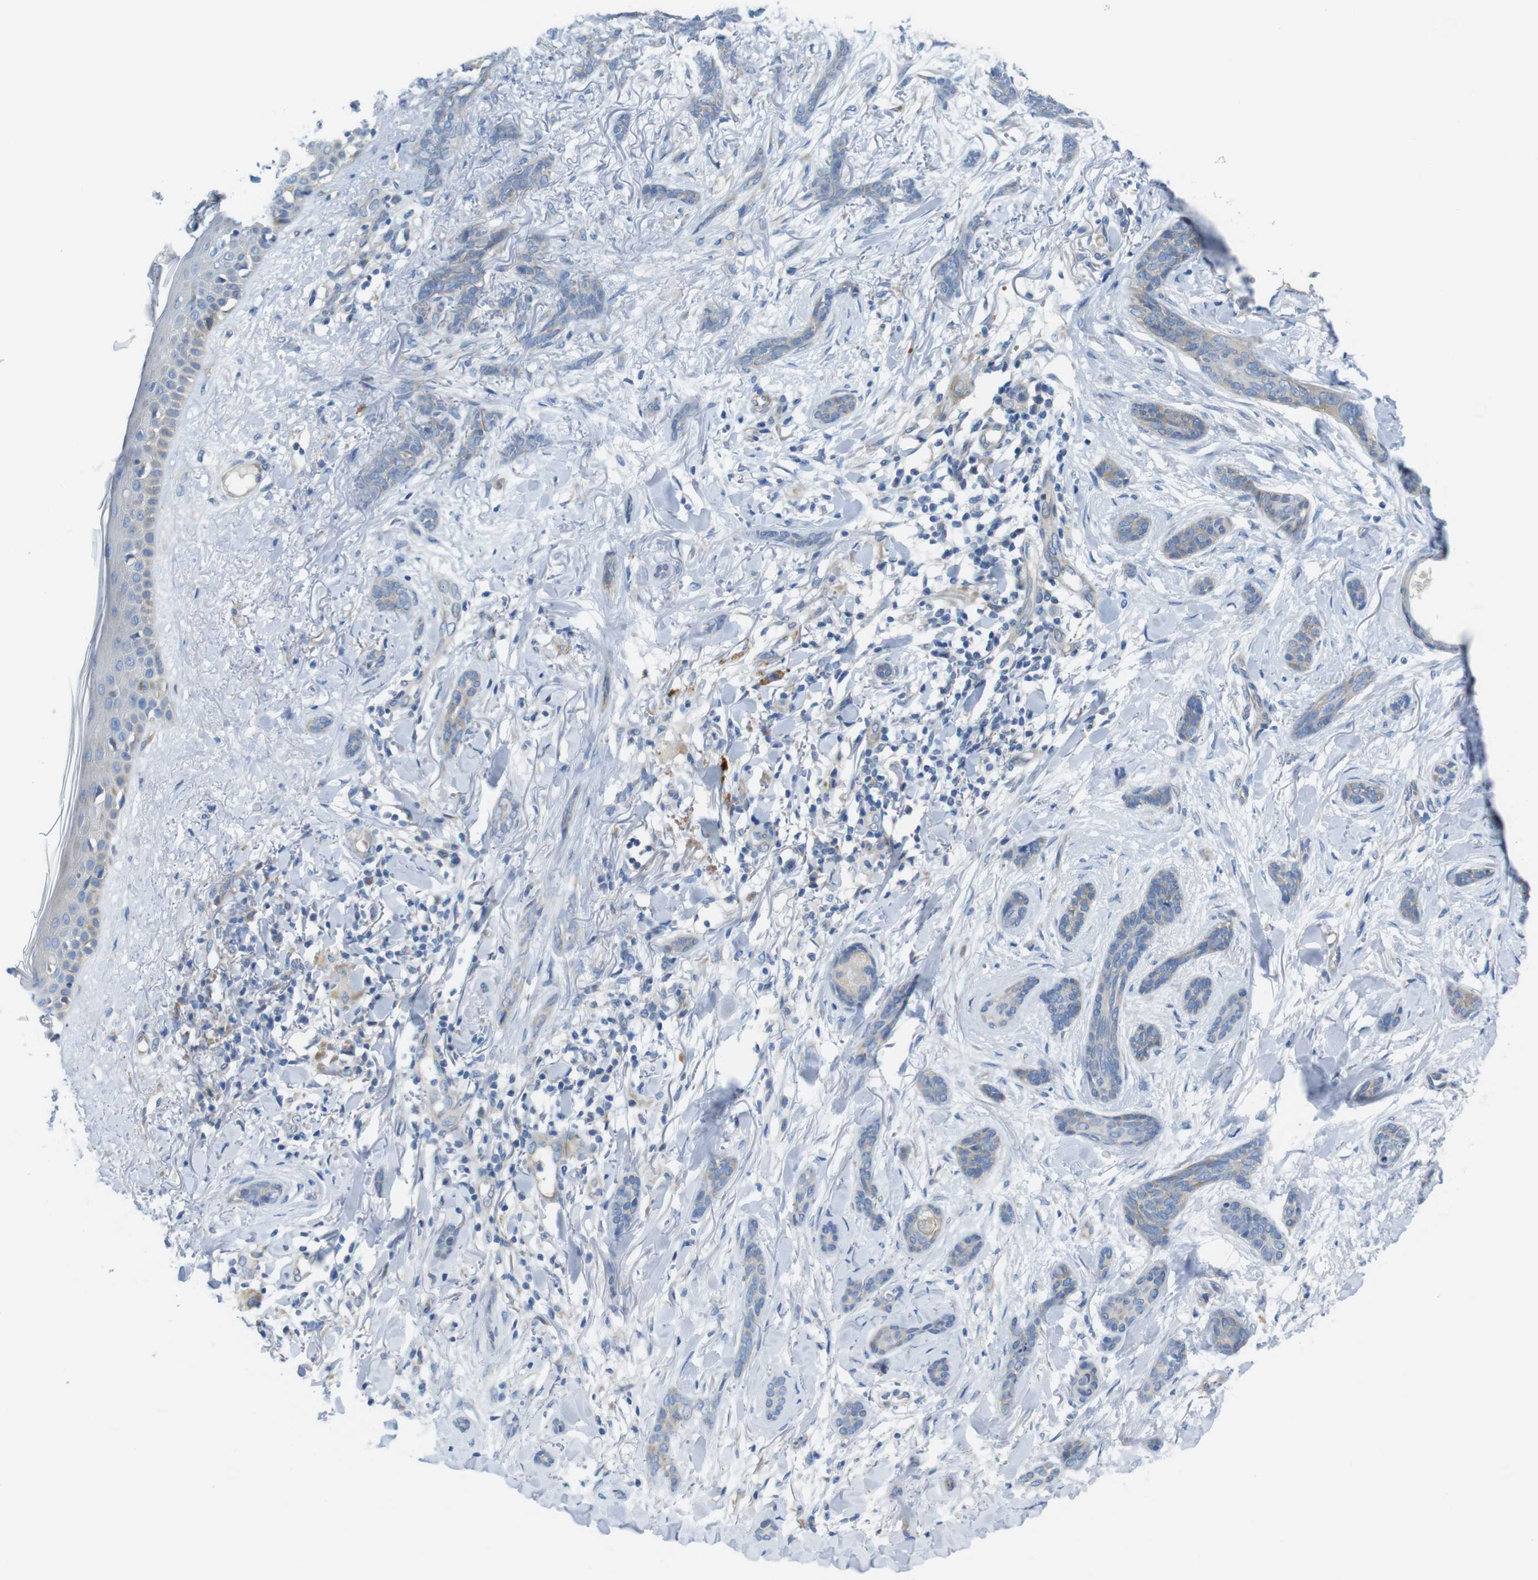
{"staining": {"intensity": "weak", "quantity": "25%-75%", "location": "cytoplasmic/membranous"}, "tissue": "skin cancer", "cell_type": "Tumor cells", "image_type": "cancer", "snomed": [{"axis": "morphology", "description": "Basal cell carcinoma"}, {"axis": "morphology", "description": "Adnexal tumor, benign"}, {"axis": "topography", "description": "Skin"}], "caption": "Human skin cancer stained for a protein (brown) displays weak cytoplasmic/membranous positive staining in about 25%-75% of tumor cells.", "gene": "TMEM234", "patient": {"sex": "female", "age": 42}}